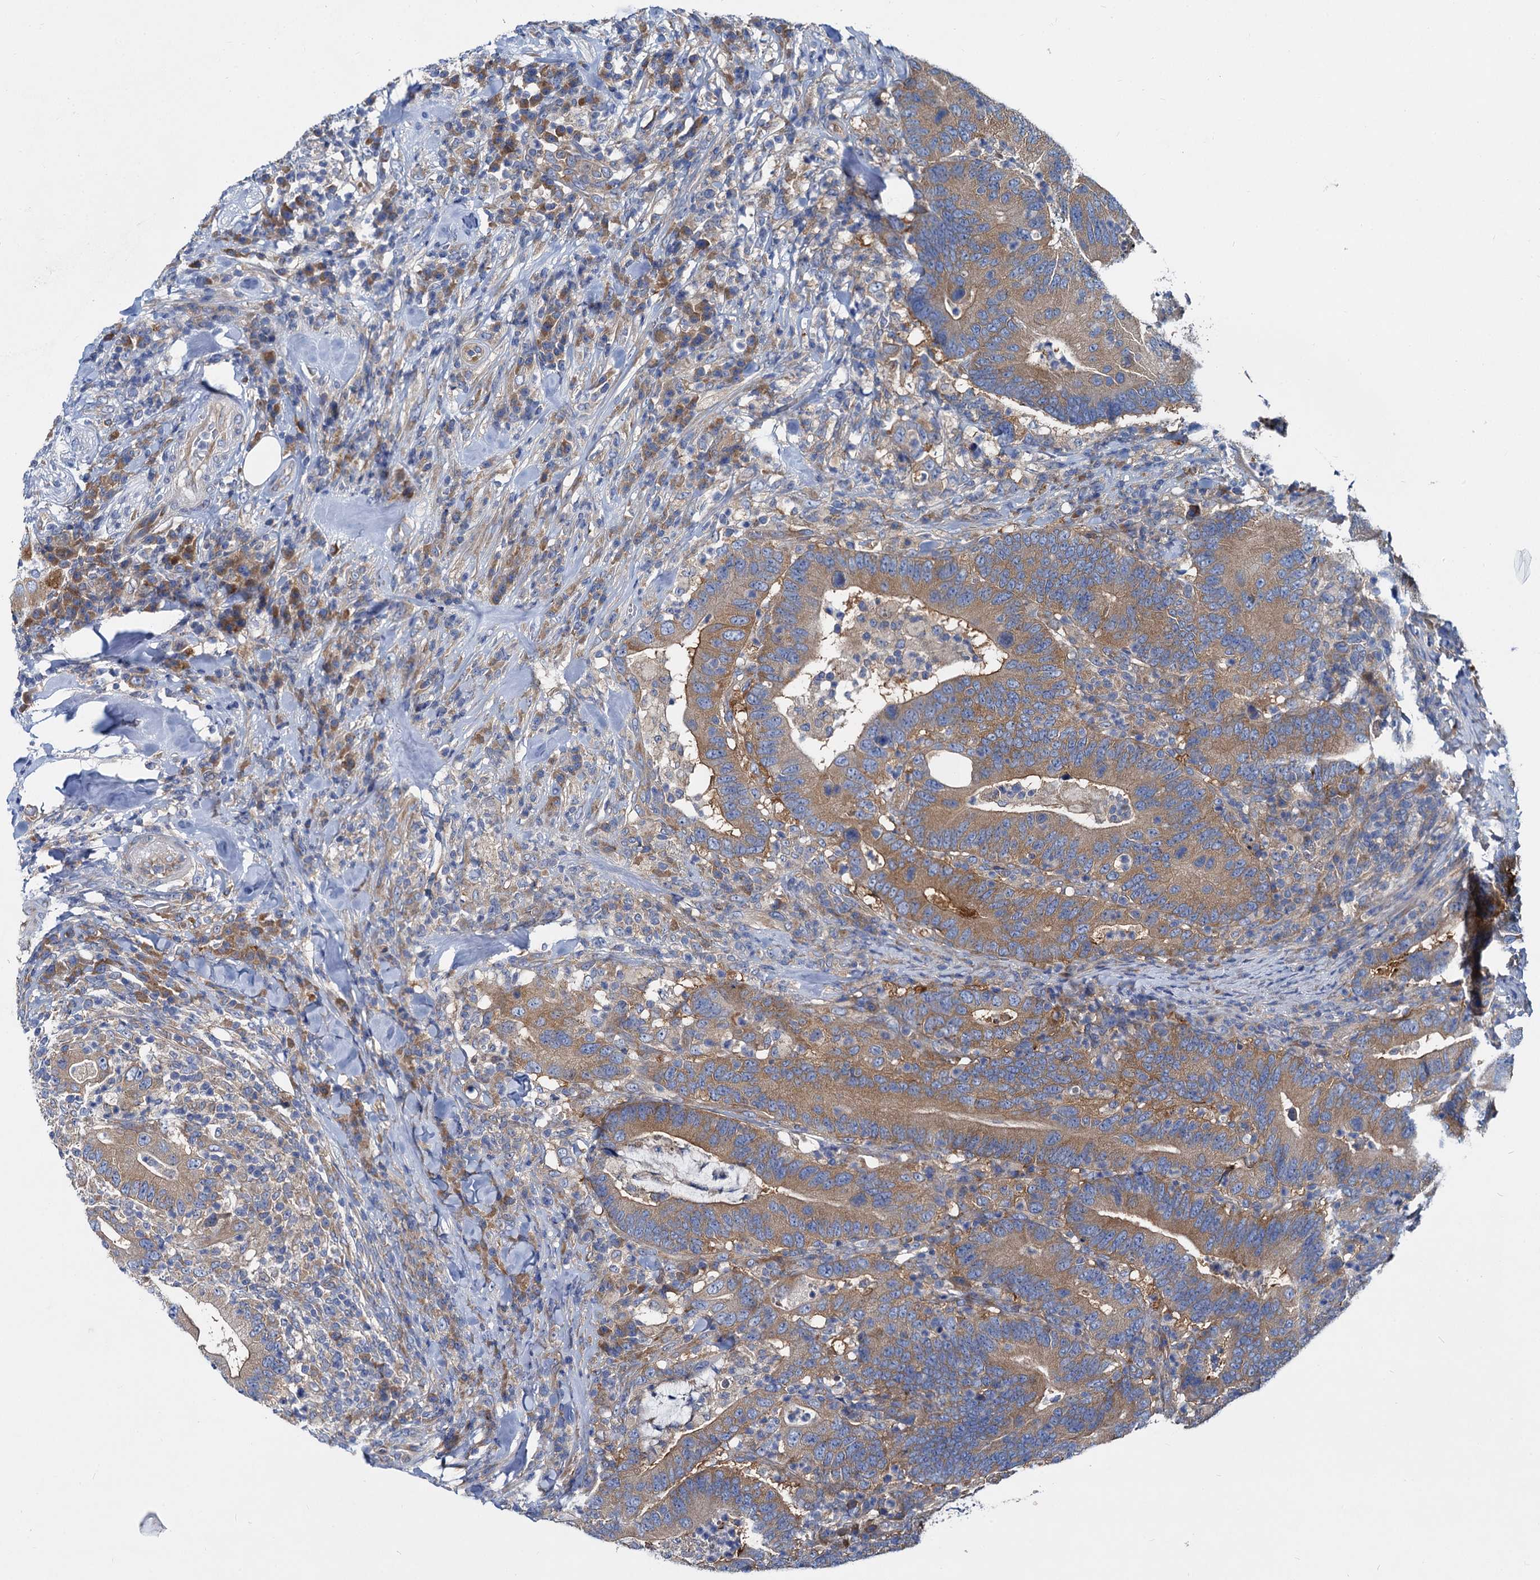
{"staining": {"intensity": "moderate", "quantity": ">75%", "location": "cytoplasmic/membranous"}, "tissue": "colorectal cancer", "cell_type": "Tumor cells", "image_type": "cancer", "snomed": [{"axis": "morphology", "description": "Adenocarcinoma, NOS"}, {"axis": "topography", "description": "Colon"}], "caption": "IHC histopathology image of neoplastic tissue: colorectal cancer (adenocarcinoma) stained using IHC exhibits medium levels of moderate protein expression localized specifically in the cytoplasmic/membranous of tumor cells, appearing as a cytoplasmic/membranous brown color.", "gene": "QARS1", "patient": {"sex": "female", "age": 66}}